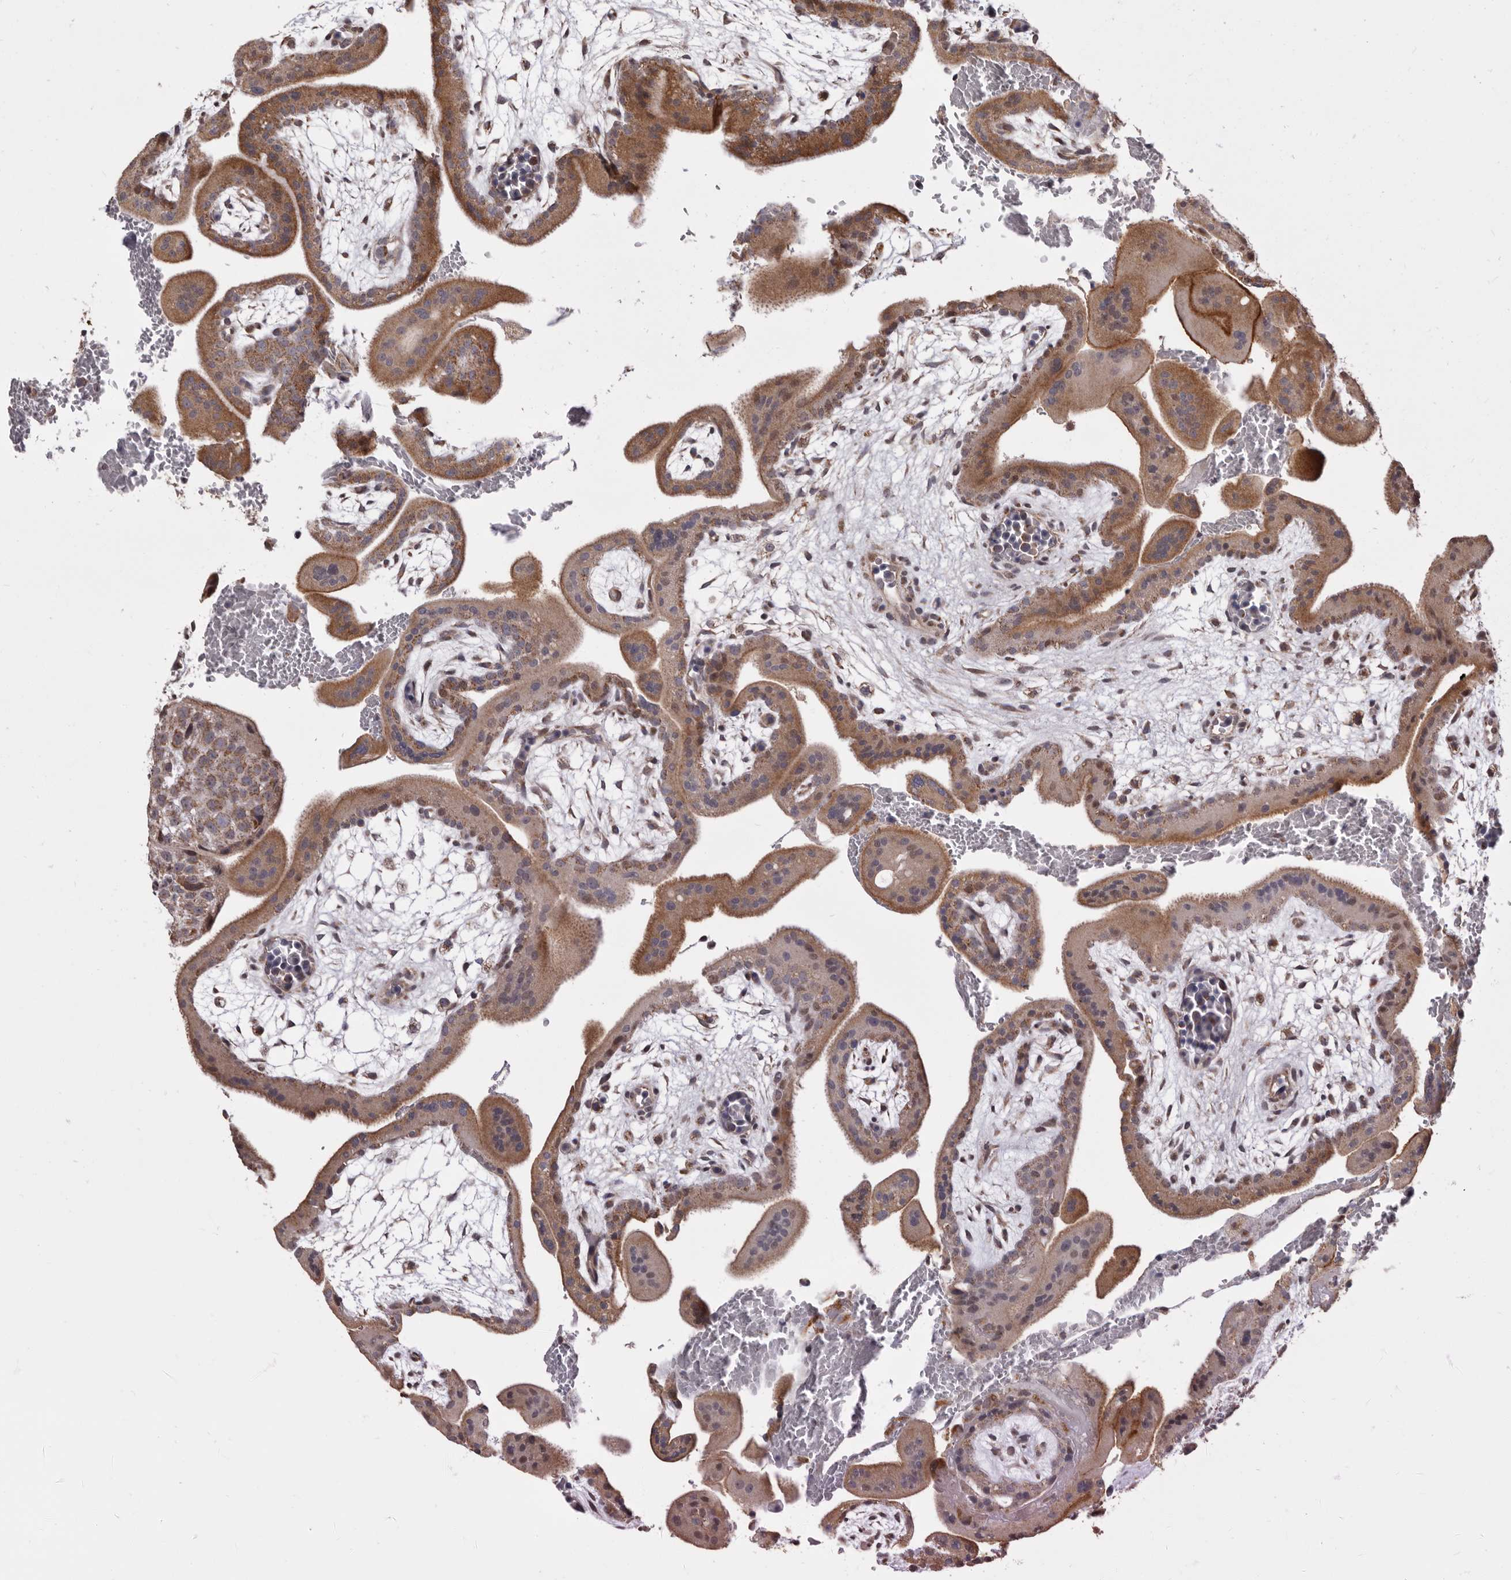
{"staining": {"intensity": "weak", "quantity": ">75%", "location": "cytoplasmic/membranous"}, "tissue": "placenta", "cell_type": "Decidual cells", "image_type": "normal", "snomed": [{"axis": "morphology", "description": "Normal tissue, NOS"}, {"axis": "topography", "description": "Placenta"}], "caption": "Immunohistochemistry (IHC) staining of normal placenta, which shows low levels of weak cytoplasmic/membranous positivity in about >75% of decidual cells indicating weak cytoplasmic/membranous protein expression. The staining was performed using DAB (brown) for protein detection and nuclei were counterstained in hematoxylin (blue).", "gene": "MRPL18", "patient": {"sex": "female", "age": 35}}